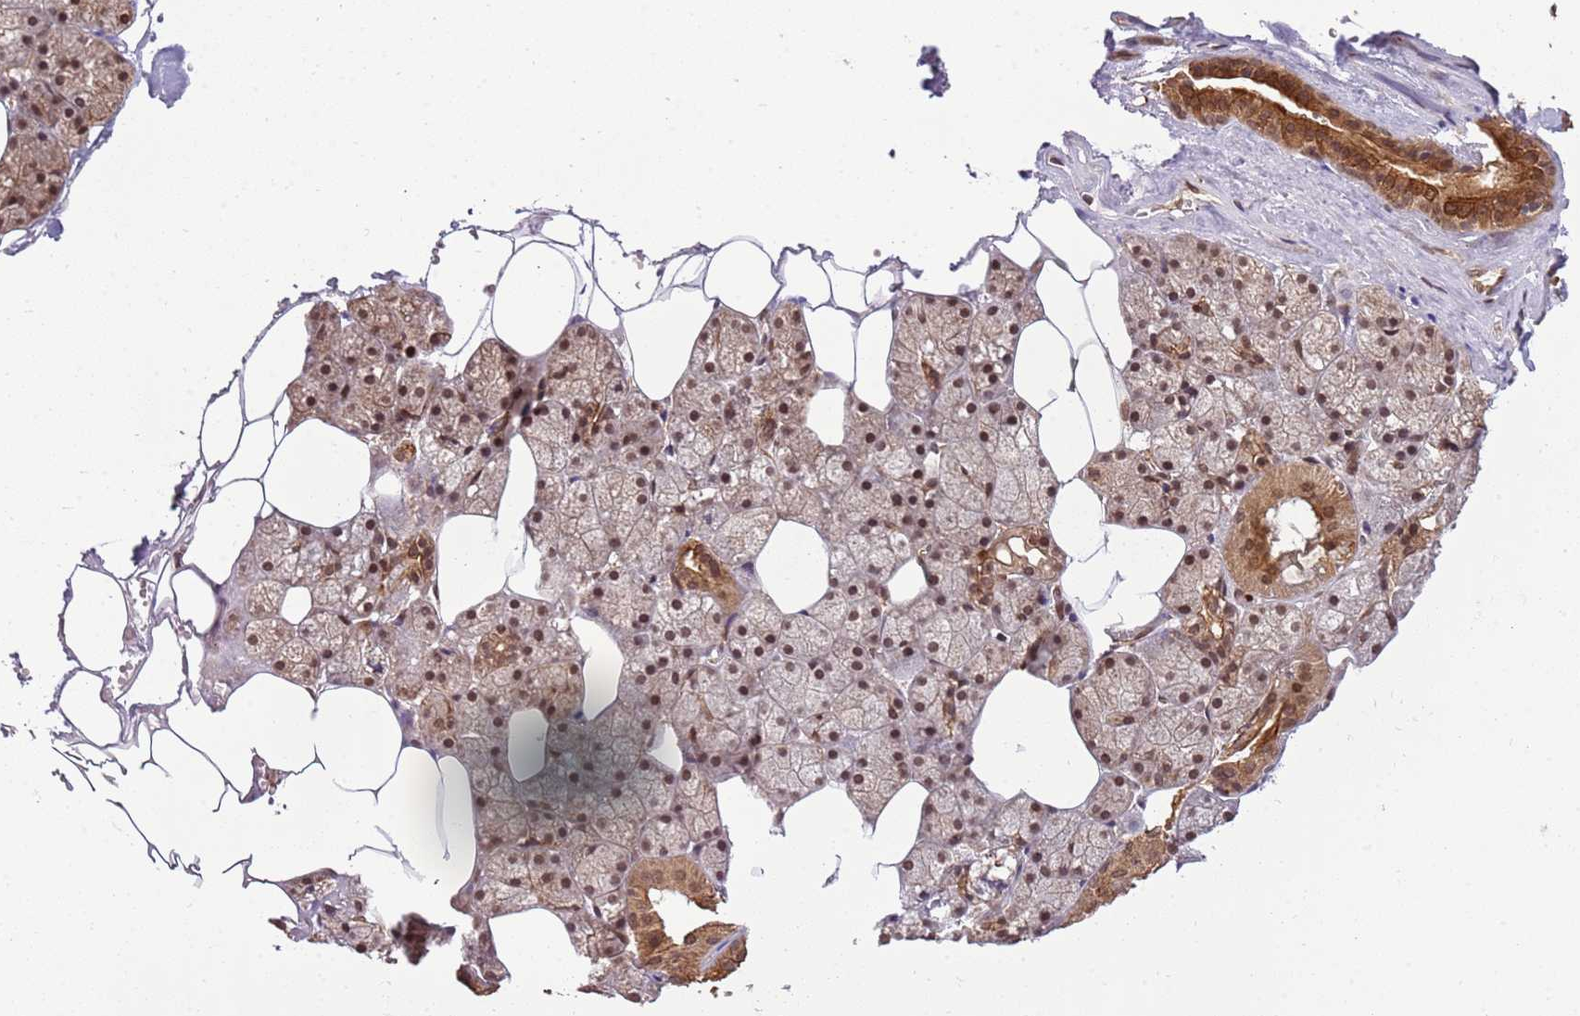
{"staining": {"intensity": "moderate", "quantity": ">75%", "location": "cytoplasmic/membranous,nuclear"}, "tissue": "salivary gland", "cell_type": "Glandular cells", "image_type": "normal", "snomed": [{"axis": "morphology", "description": "Normal tissue, NOS"}, {"axis": "topography", "description": "Salivary gland"}], "caption": "Immunohistochemistry (IHC) histopathology image of unremarkable human salivary gland stained for a protein (brown), which exhibits medium levels of moderate cytoplasmic/membranous,nuclear expression in about >75% of glandular cells.", "gene": "CEP170", "patient": {"sex": "male", "age": 62}}